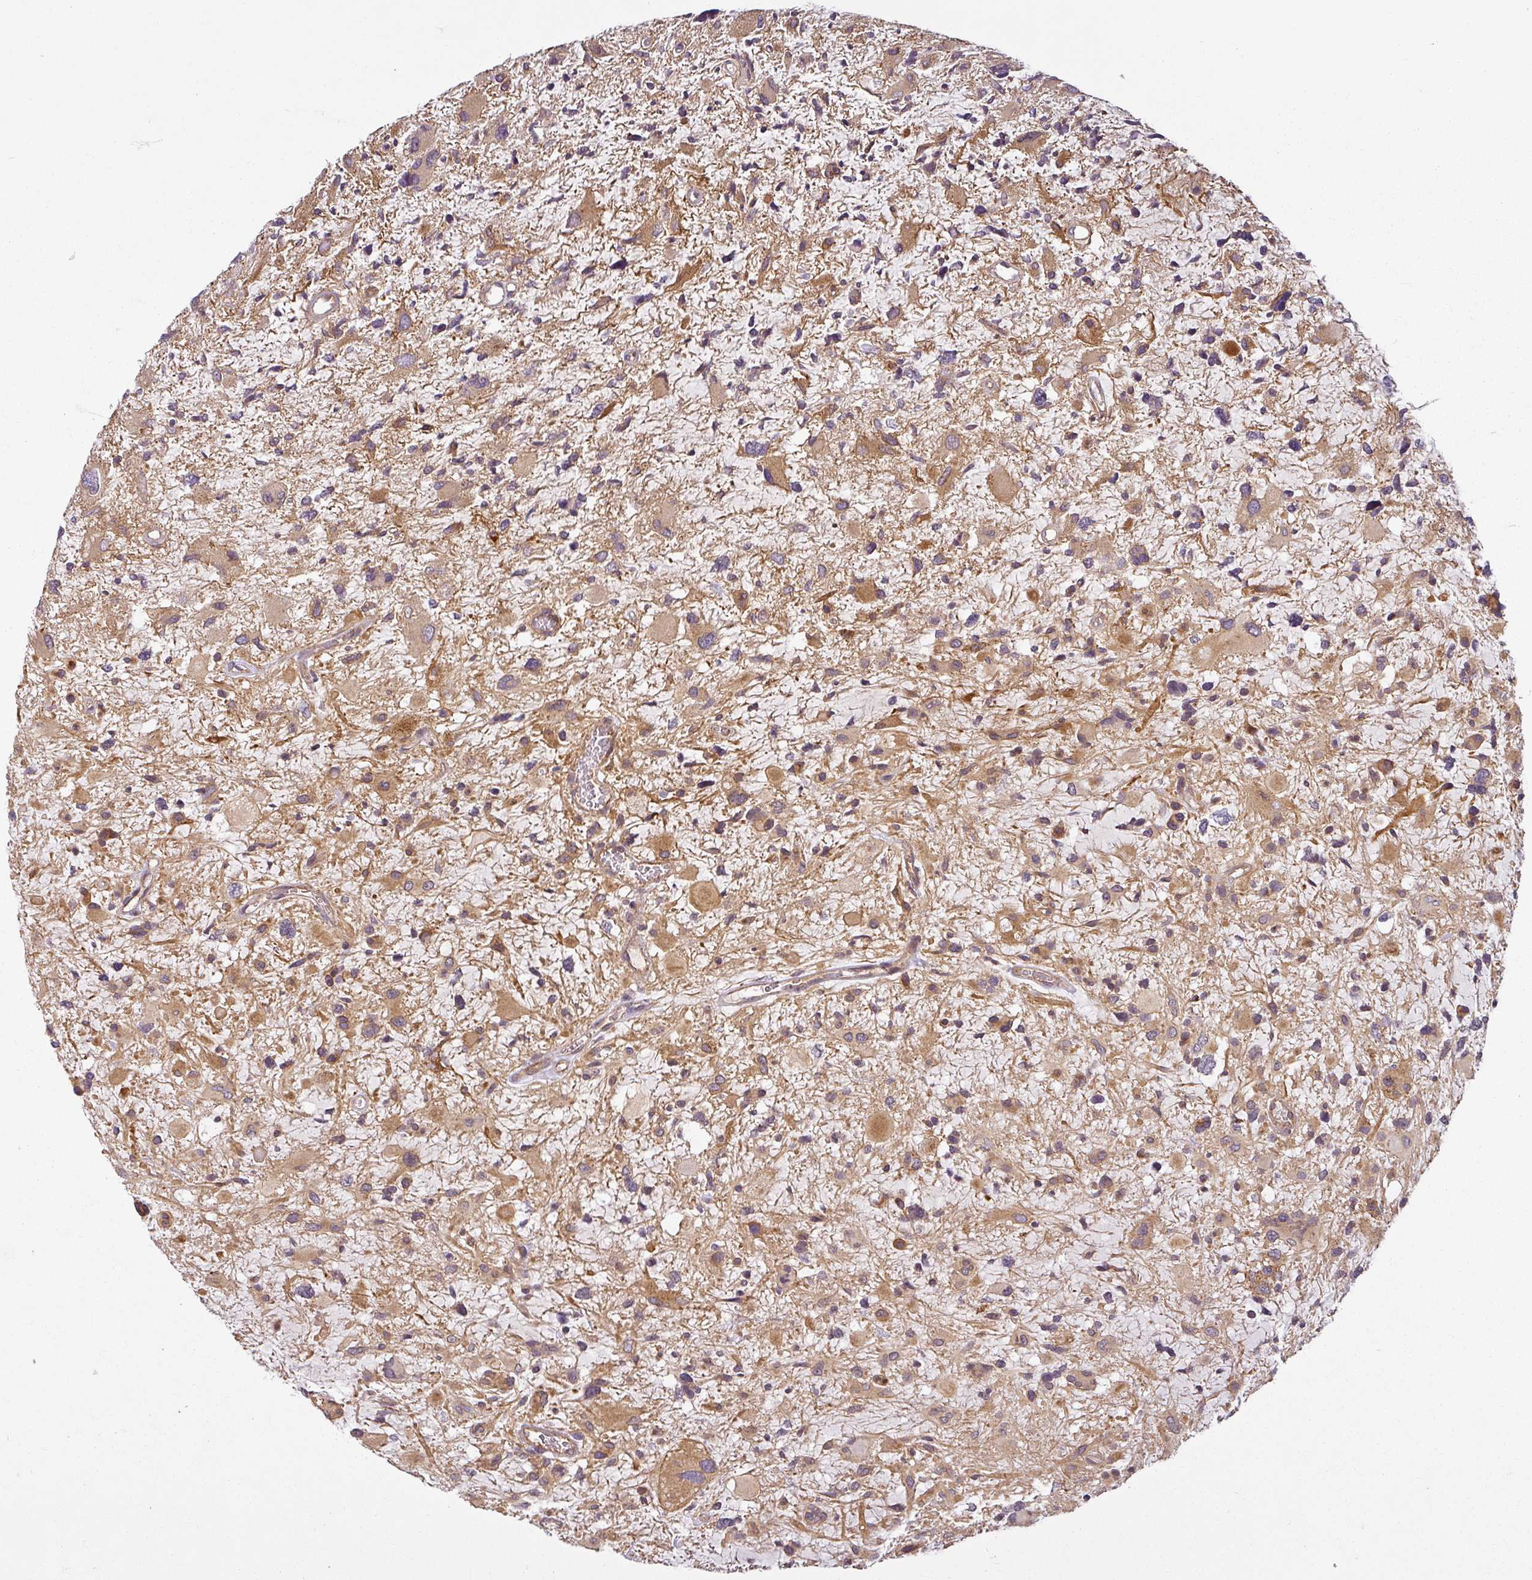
{"staining": {"intensity": "moderate", "quantity": ">75%", "location": "cytoplasmic/membranous"}, "tissue": "glioma", "cell_type": "Tumor cells", "image_type": "cancer", "snomed": [{"axis": "morphology", "description": "Glioma, malignant, High grade"}, {"axis": "topography", "description": "Brain"}], "caption": "Moderate cytoplasmic/membranous positivity for a protein is appreciated in about >75% of tumor cells of glioma using IHC.", "gene": "DIMT1", "patient": {"sex": "female", "age": 11}}